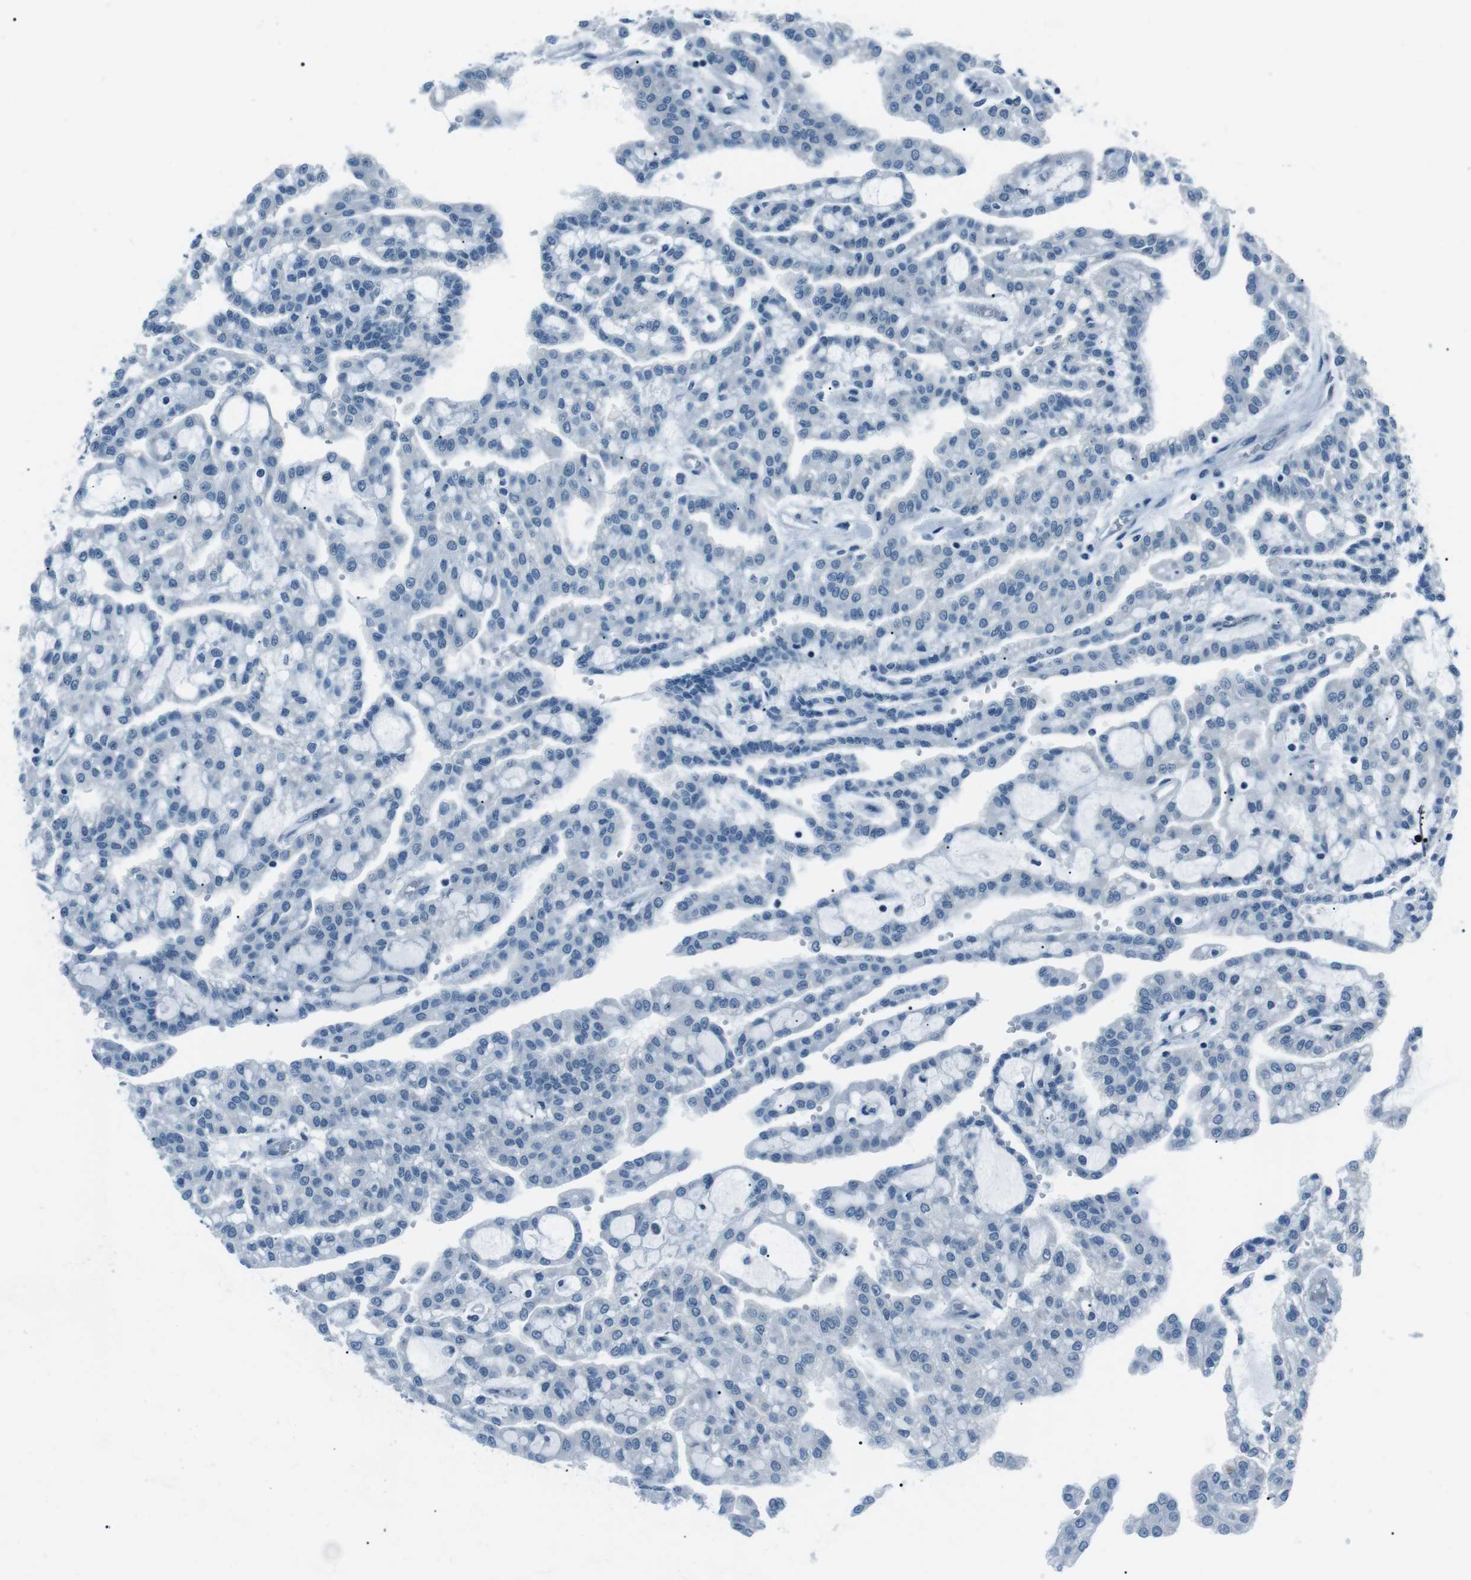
{"staining": {"intensity": "negative", "quantity": "none", "location": "none"}, "tissue": "renal cancer", "cell_type": "Tumor cells", "image_type": "cancer", "snomed": [{"axis": "morphology", "description": "Adenocarcinoma, NOS"}, {"axis": "topography", "description": "Kidney"}], "caption": "This is a photomicrograph of IHC staining of renal adenocarcinoma, which shows no expression in tumor cells.", "gene": "SERPINB2", "patient": {"sex": "male", "age": 63}}